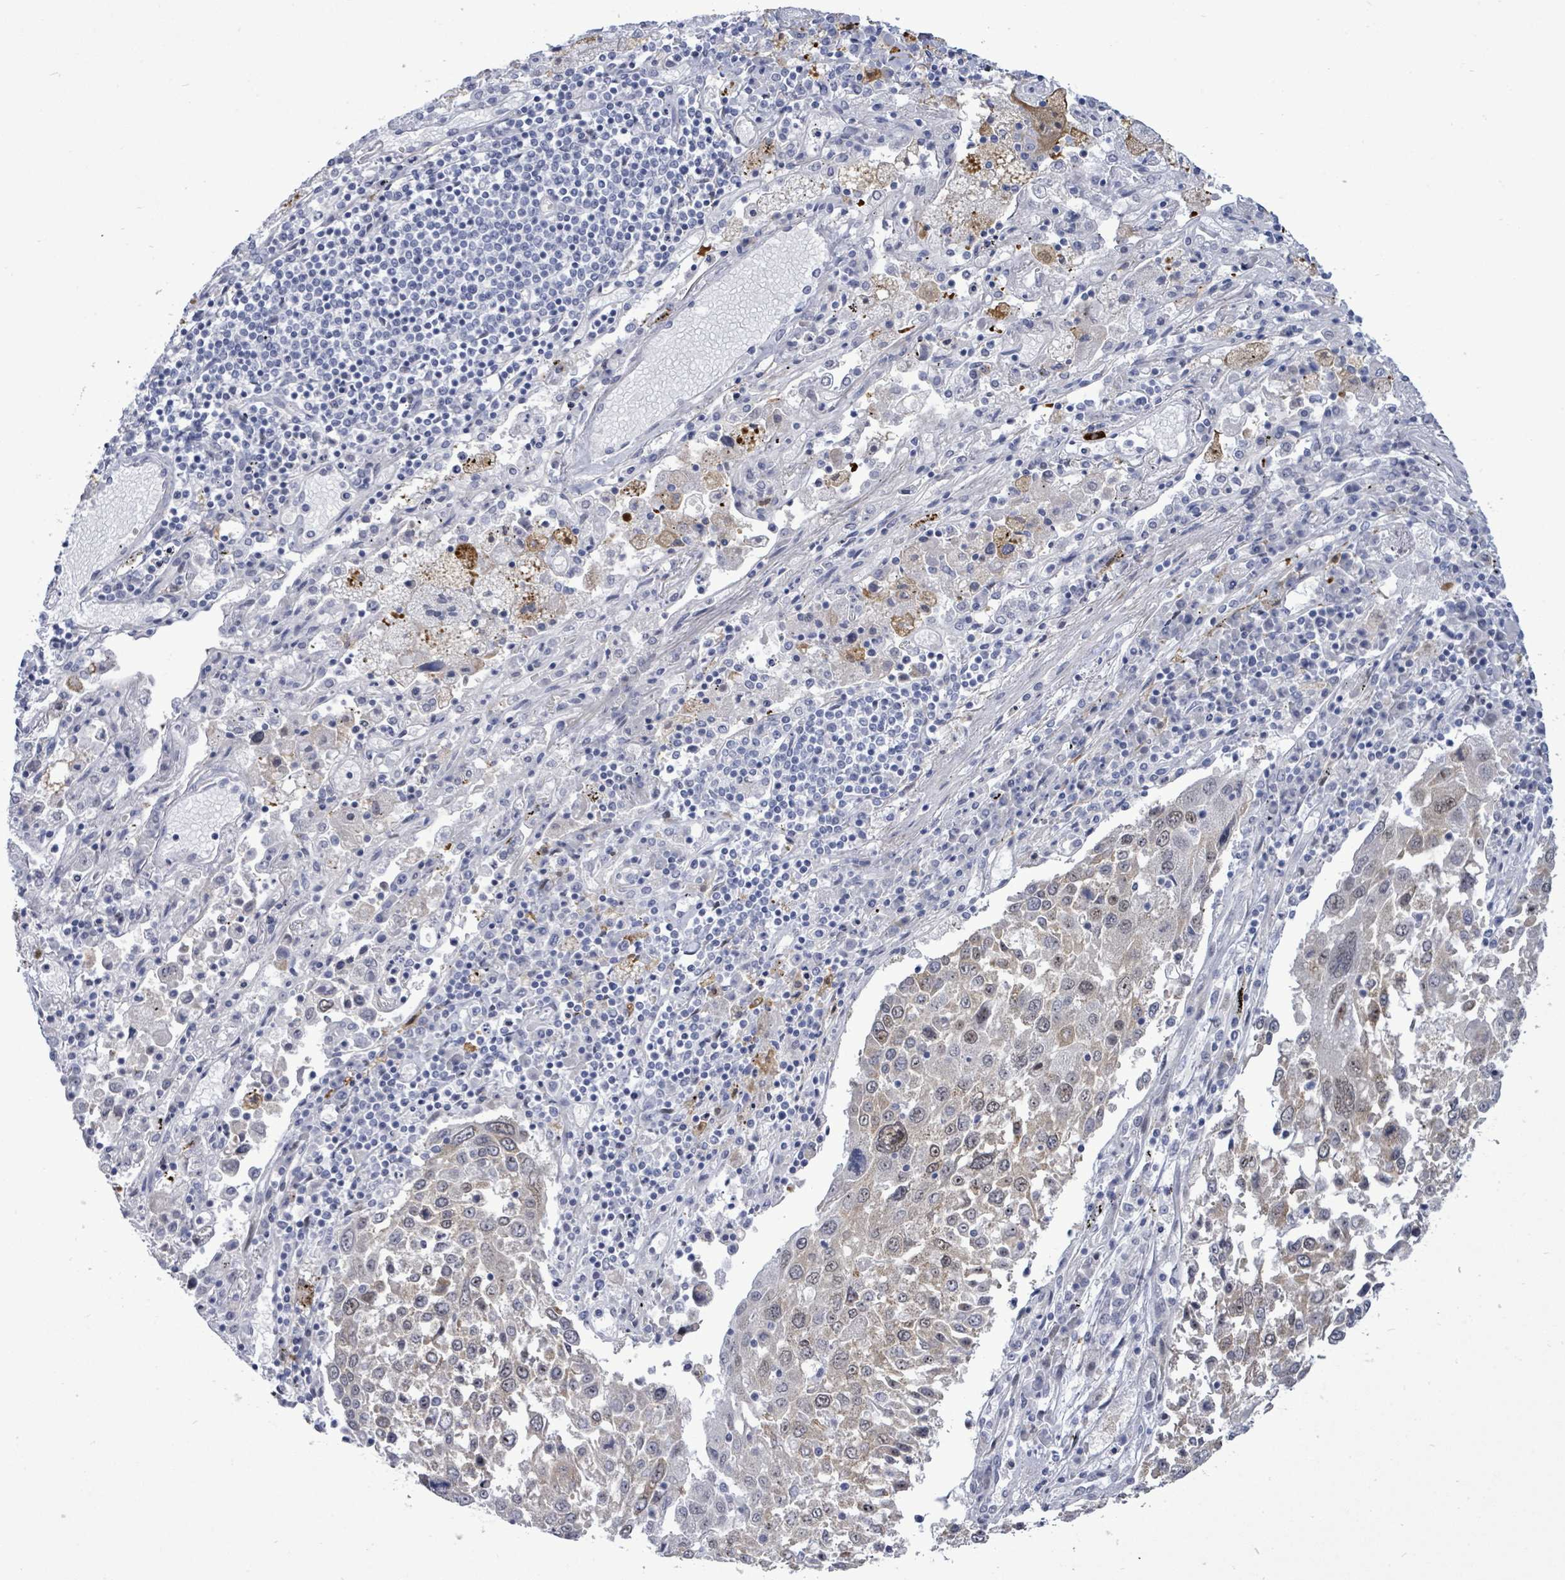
{"staining": {"intensity": "negative", "quantity": "none", "location": "none"}, "tissue": "lung cancer", "cell_type": "Tumor cells", "image_type": "cancer", "snomed": [{"axis": "morphology", "description": "Squamous cell carcinoma, NOS"}, {"axis": "topography", "description": "Lung"}], "caption": "IHC photomicrograph of neoplastic tissue: squamous cell carcinoma (lung) stained with DAB reveals no significant protein expression in tumor cells.", "gene": "CT45A5", "patient": {"sex": "male", "age": 65}}